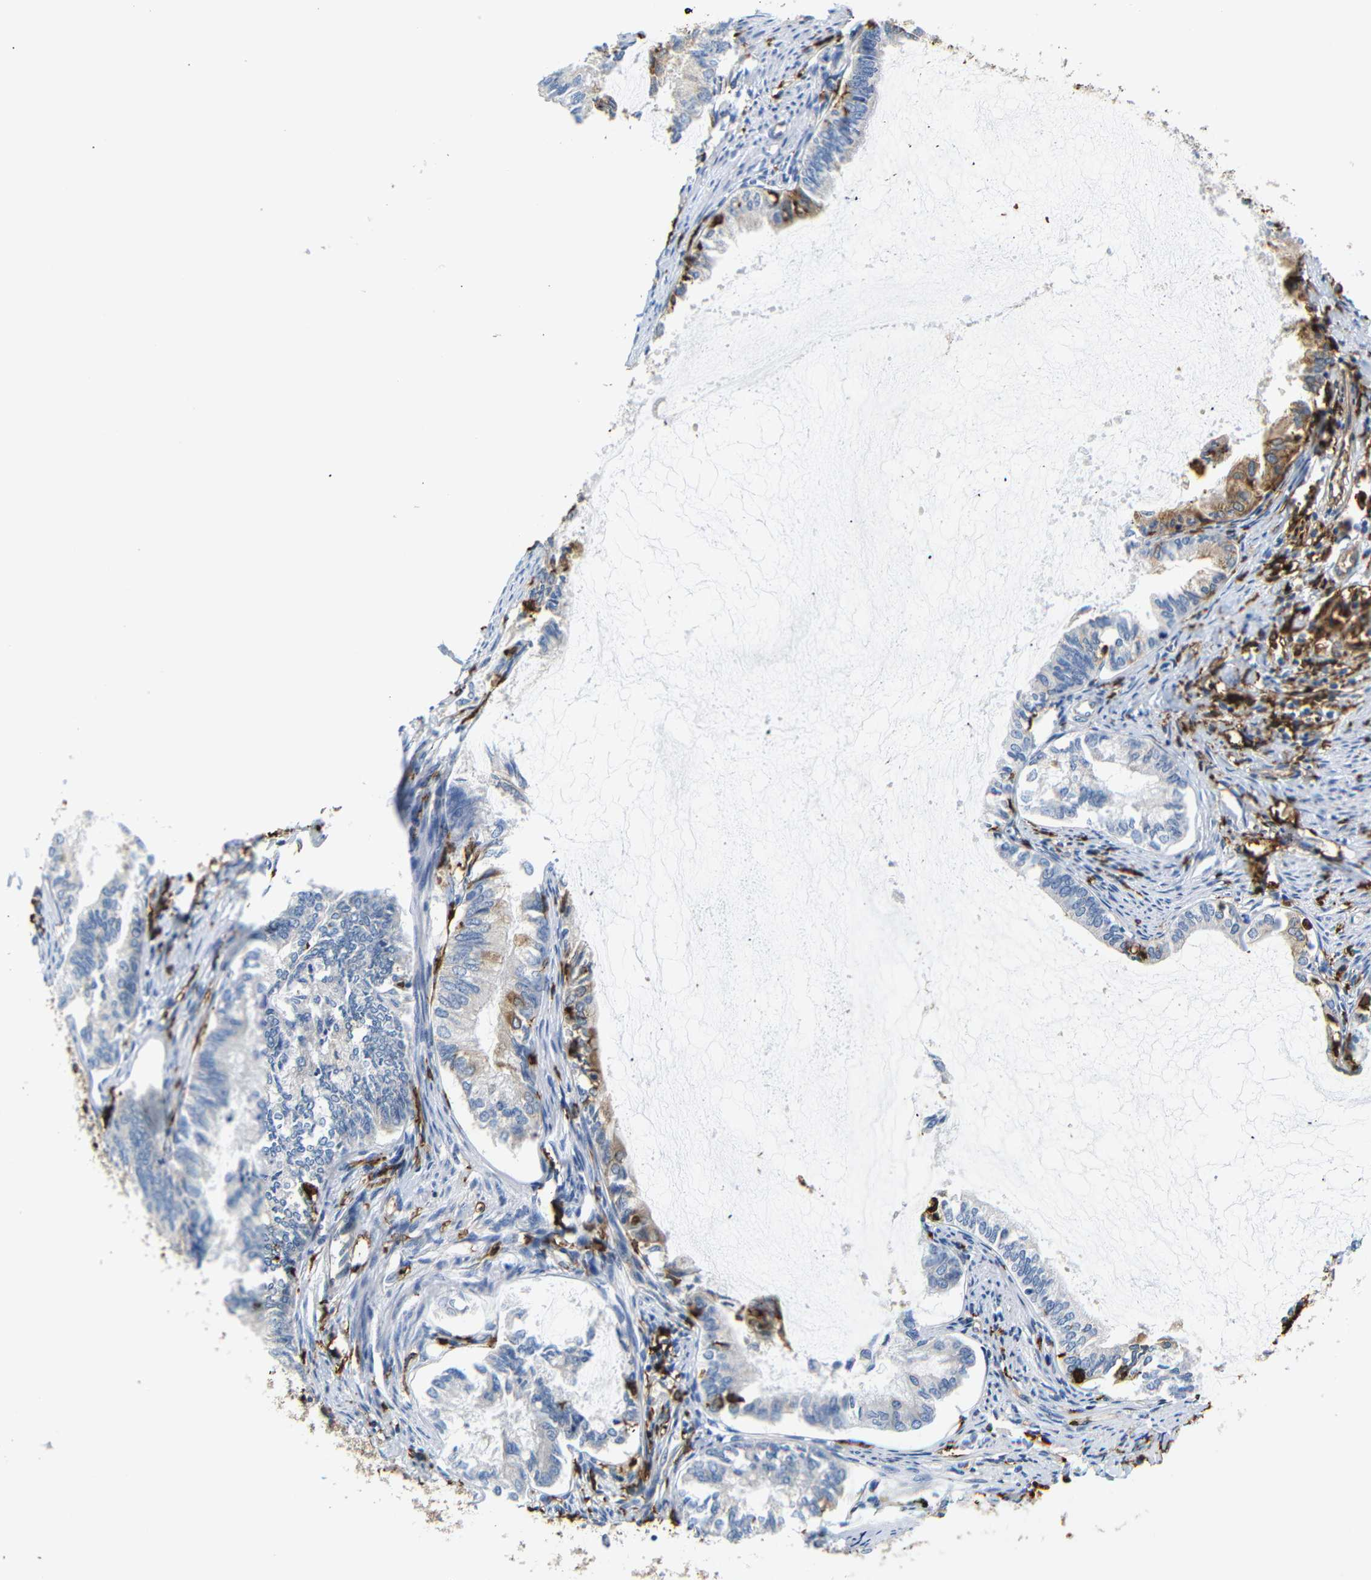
{"staining": {"intensity": "moderate", "quantity": "25%-75%", "location": "cytoplasmic/membranous"}, "tissue": "endometrial cancer", "cell_type": "Tumor cells", "image_type": "cancer", "snomed": [{"axis": "morphology", "description": "Adenocarcinoma, NOS"}, {"axis": "topography", "description": "Endometrium"}], "caption": "This photomicrograph shows immunohistochemistry (IHC) staining of endometrial adenocarcinoma, with medium moderate cytoplasmic/membranous positivity in approximately 25%-75% of tumor cells.", "gene": "HLA-DQB1", "patient": {"sex": "female", "age": 86}}